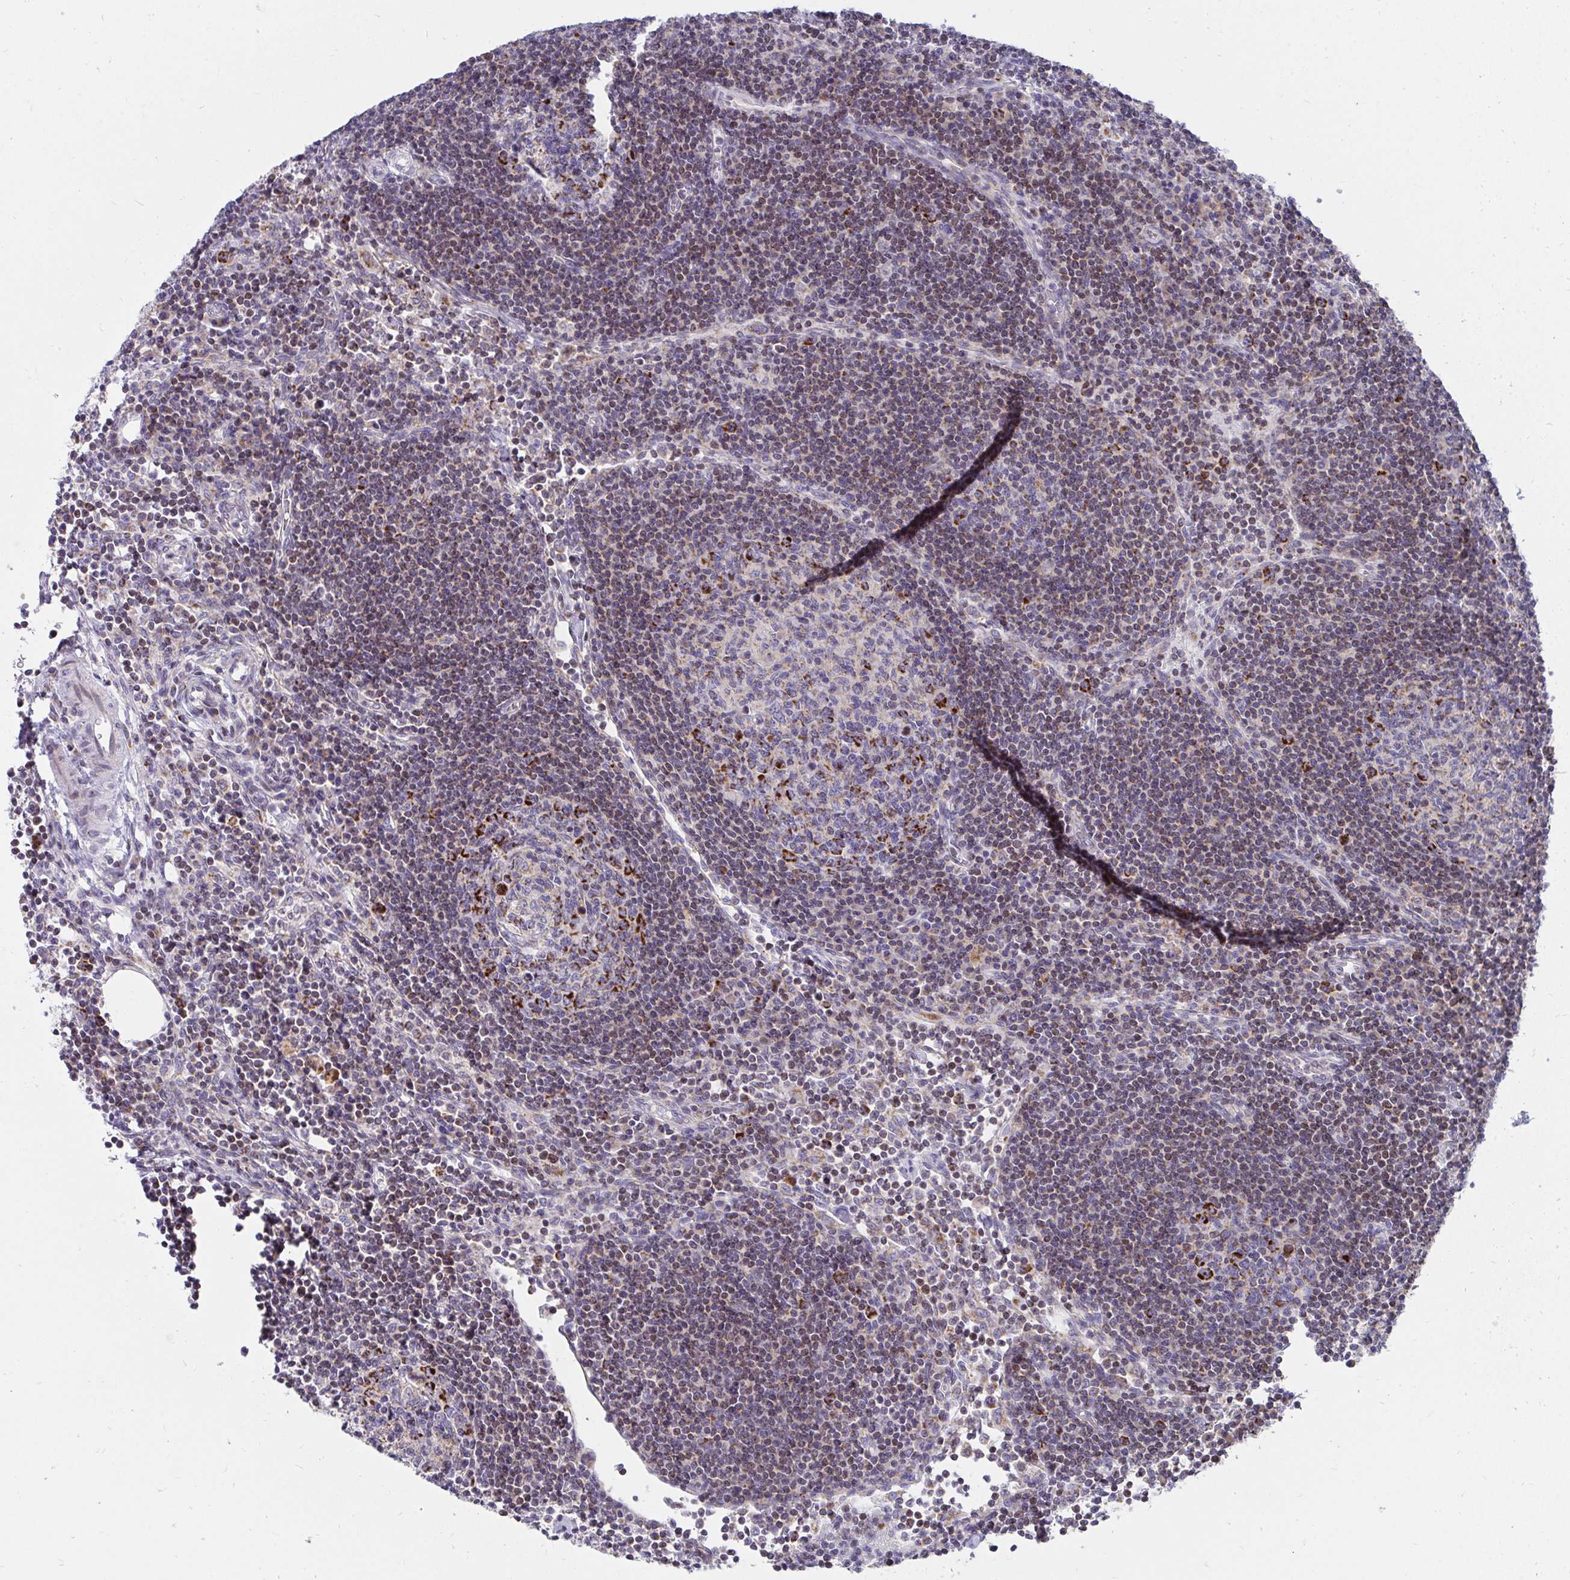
{"staining": {"intensity": "strong", "quantity": "<25%", "location": "cytoplasmic/membranous"}, "tissue": "lymph node", "cell_type": "Germinal center cells", "image_type": "normal", "snomed": [{"axis": "morphology", "description": "Normal tissue, NOS"}, {"axis": "topography", "description": "Lymph node"}], "caption": "IHC of benign human lymph node exhibits medium levels of strong cytoplasmic/membranous staining in about <25% of germinal center cells. The protein of interest is shown in brown color, while the nuclei are stained blue.", "gene": "EXOC5", "patient": {"sex": "male", "age": 67}}